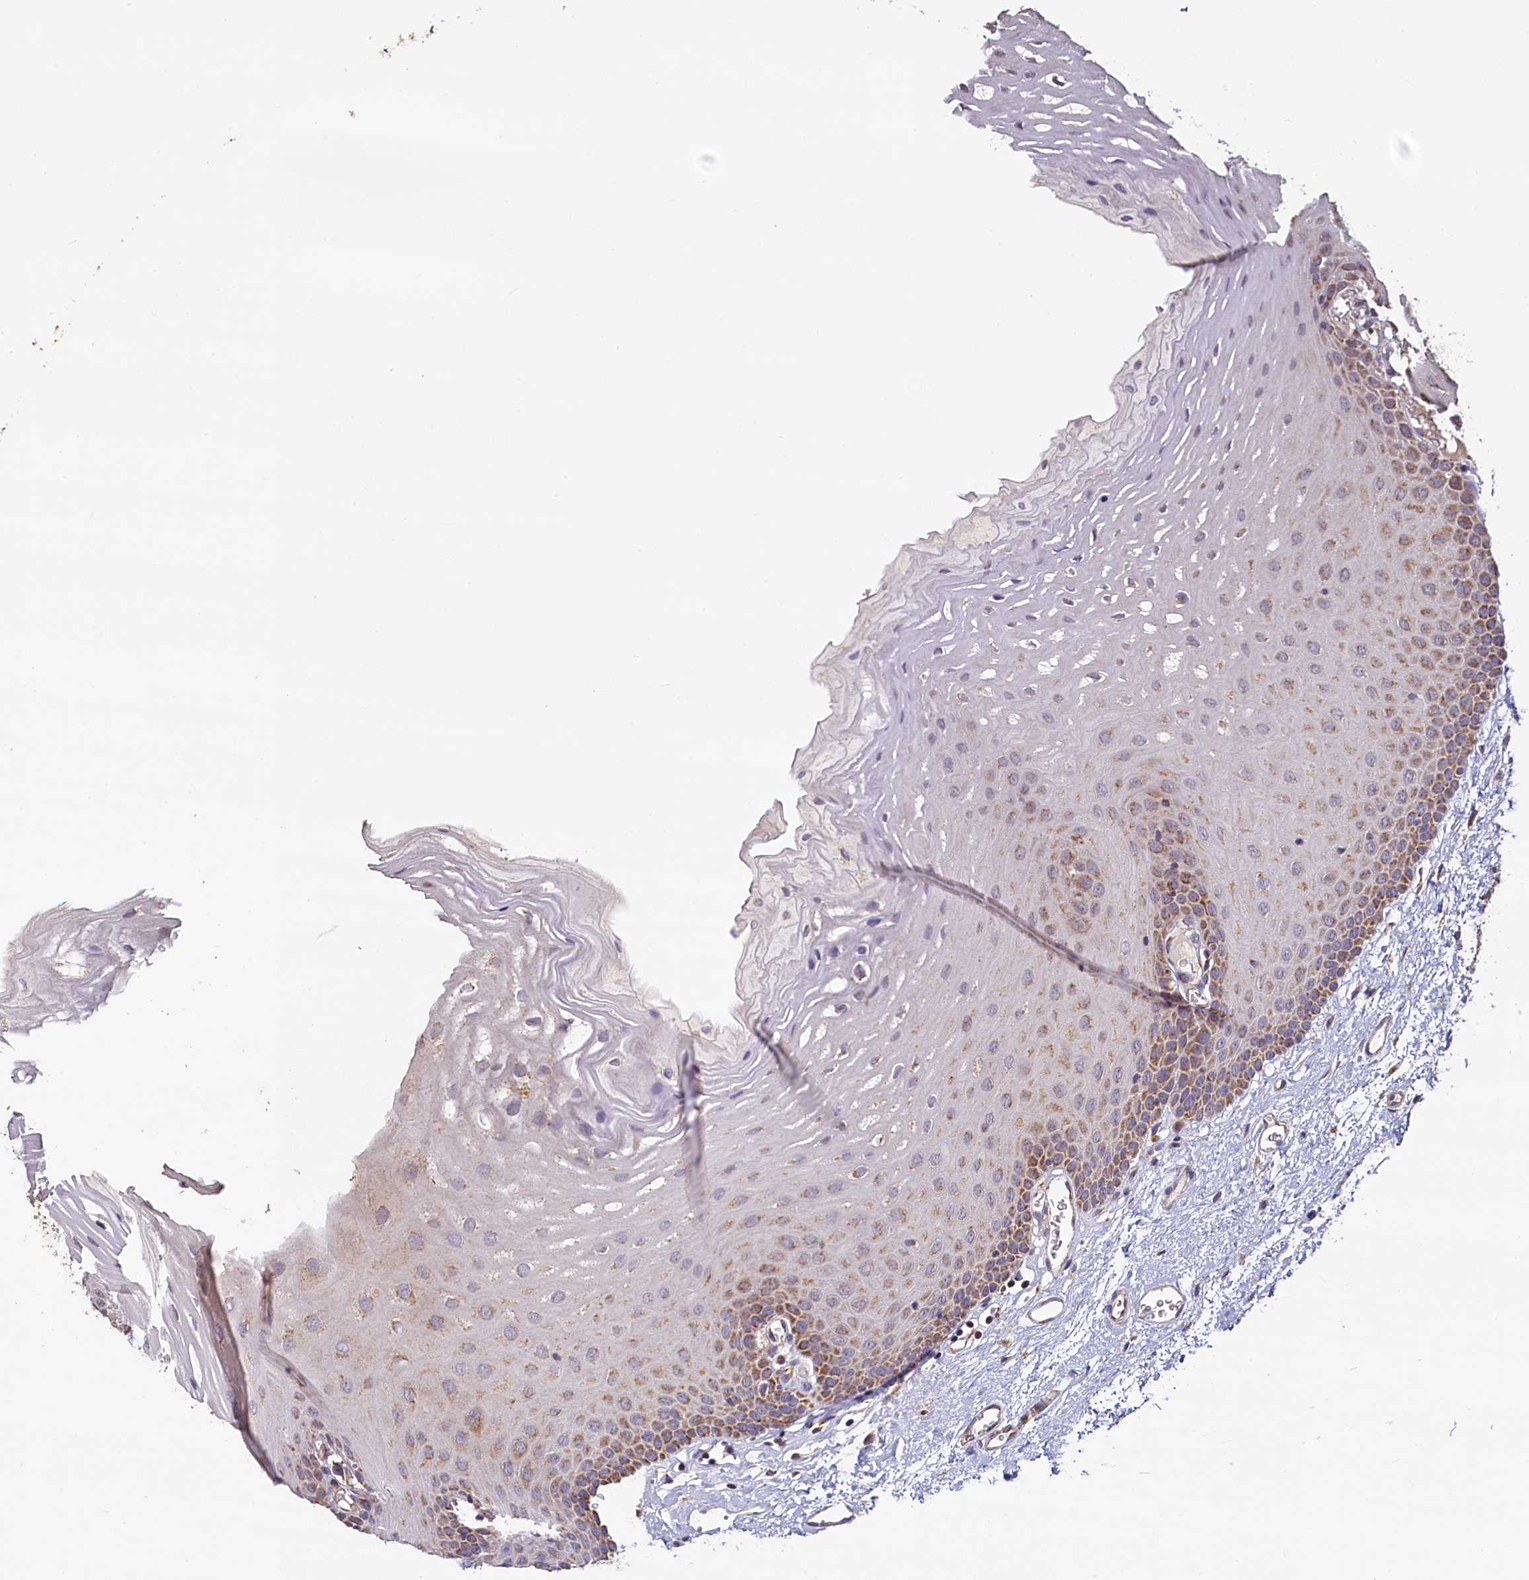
{"staining": {"intensity": "moderate", "quantity": "25%-75%", "location": "cytoplasmic/membranous"}, "tissue": "oral mucosa", "cell_type": "Squamous epithelial cells", "image_type": "normal", "snomed": [{"axis": "morphology", "description": "Normal tissue, NOS"}, {"axis": "topography", "description": "Oral tissue"}], "caption": "Immunohistochemical staining of benign oral mucosa exhibits medium levels of moderate cytoplasmic/membranous expression in approximately 25%-75% of squamous epithelial cells.", "gene": "COQ9", "patient": {"sex": "female", "age": 70}}